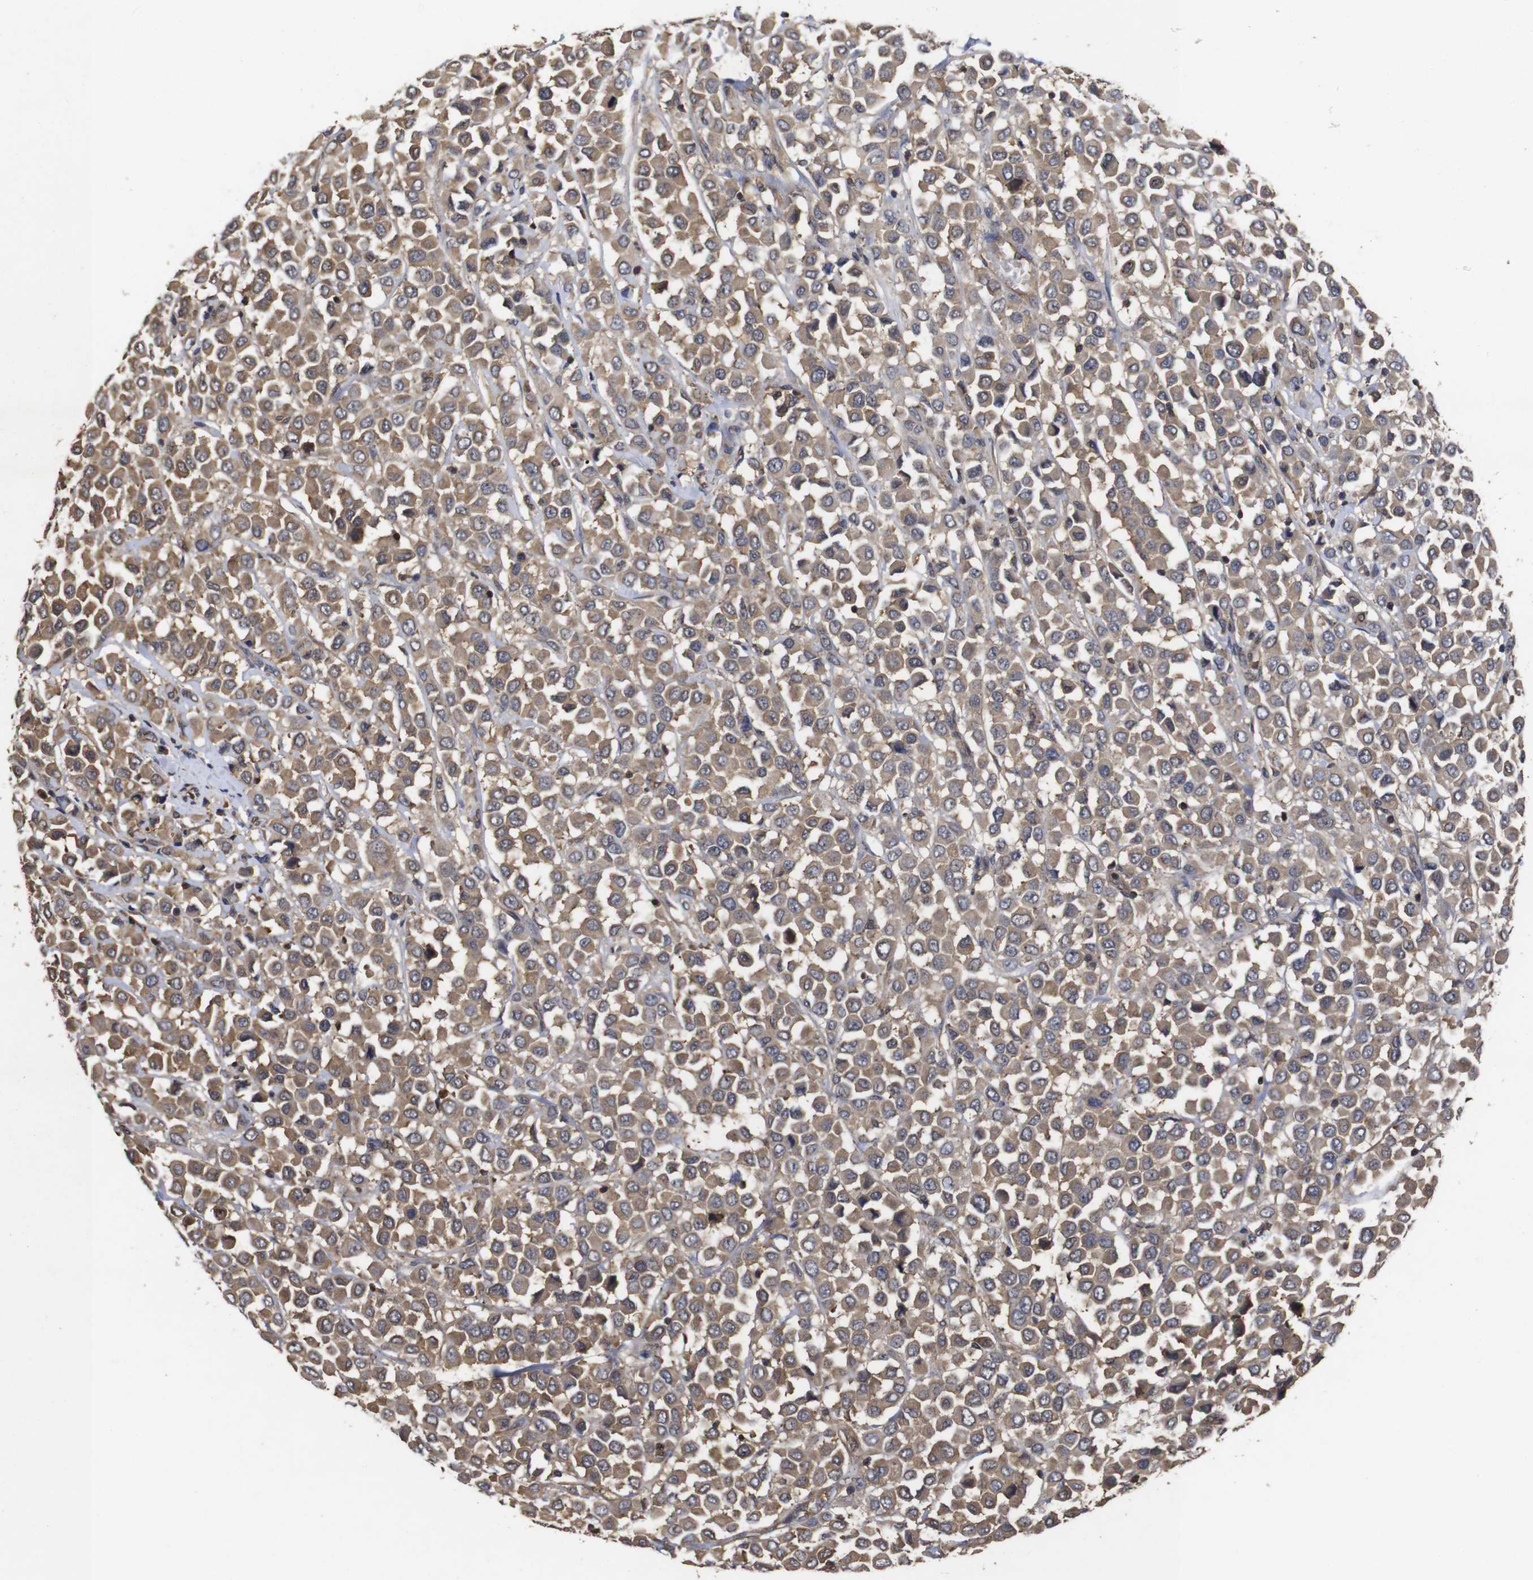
{"staining": {"intensity": "moderate", "quantity": ">75%", "location": "cytoplasmic/membranous"}, "tissue": "breast cancer", "cell_type": "Tumor cells", "image_type": "cancer", "snomed": [{"axis": "morphology", "description": "Duct carcinoma"}, {"axis": "topography", "description": "Breast"}], "caption": "Tumor cells reveal medium levels of moderate cytoplasmic/membranous positivity in approximately >75% of cells in human invasive ductal carcinoma (breast). (DAB (3,3'-diaminobenzidine) IHC with brightfield microscopy, high magnification).", "gene": "SUMO3", "patient": {"sex": "female", "age": 61}}